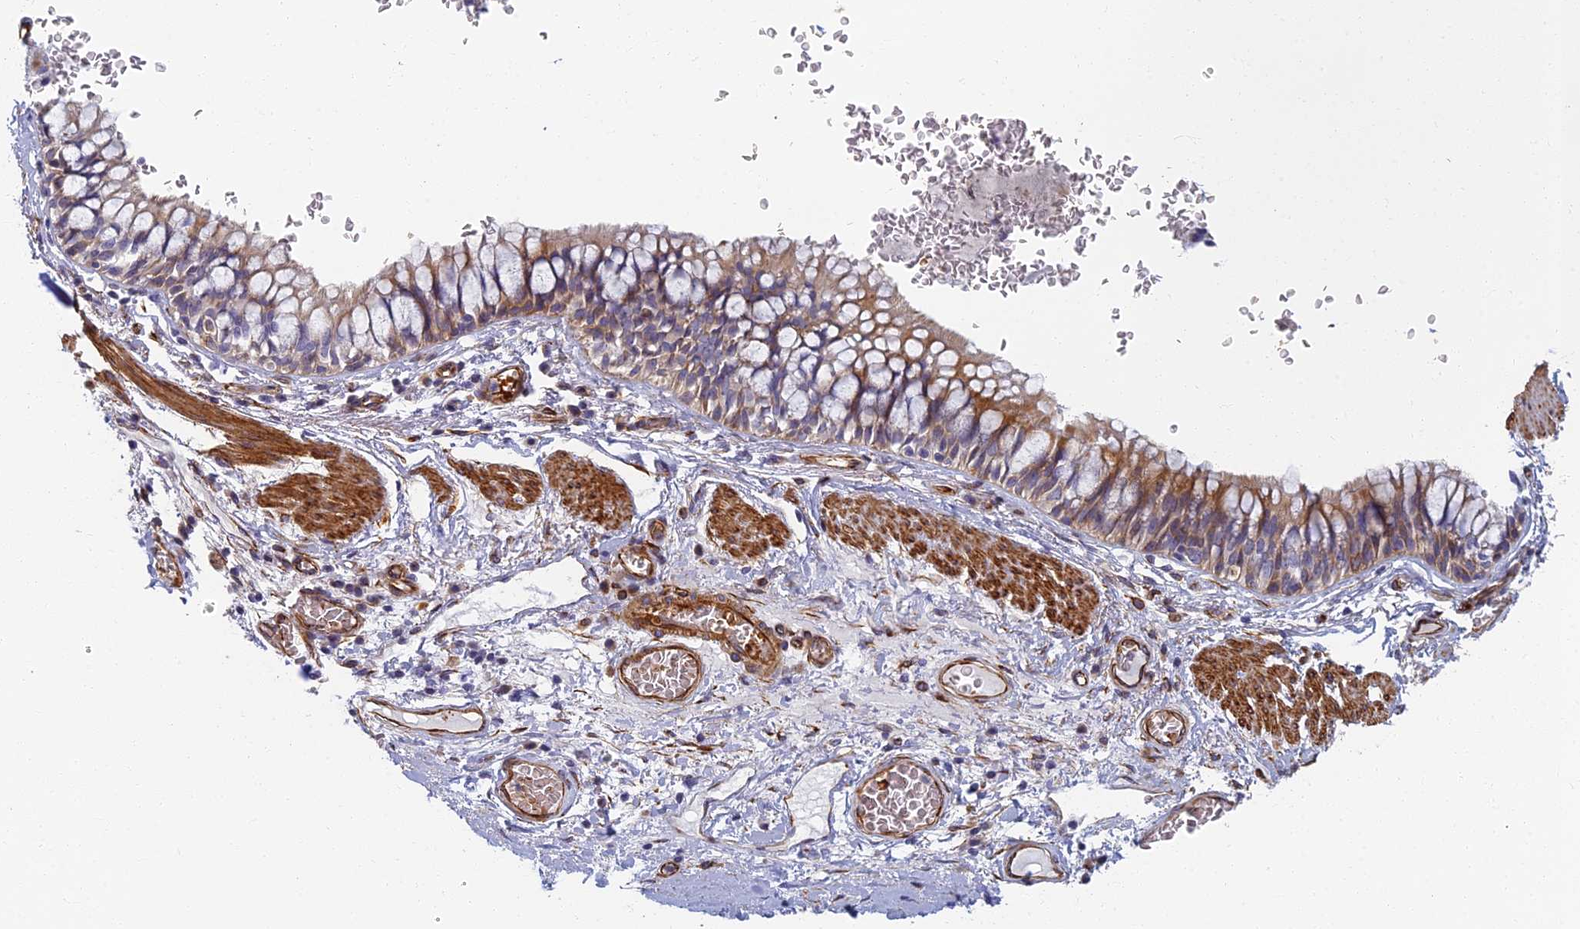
{"staining": {"intensity": "weak", "quantity": "25%-75%", "location": "cytoplasmic/membranous"}, "tissue": "bronchus", "cell_type": "Respiratory epithelial cells", "image_type": "normal", "snomed": [{"axis": "morphology", "description": "Normal tissue, NOS"}, {"axis": "topography", "description": "Cartilage tissue"}, {"axis": "topography", "description": "Bronchus"}], "caption": "The photomicrograph shows immunohistochemical staining of benign bronchus. There is weak cytoplasmic/membranous staining is appreciated in approximately 25%-75% of respiratory epithelial cells.", "gene": "ABCB10", "patient": {"sex": "female", "age": 36}}